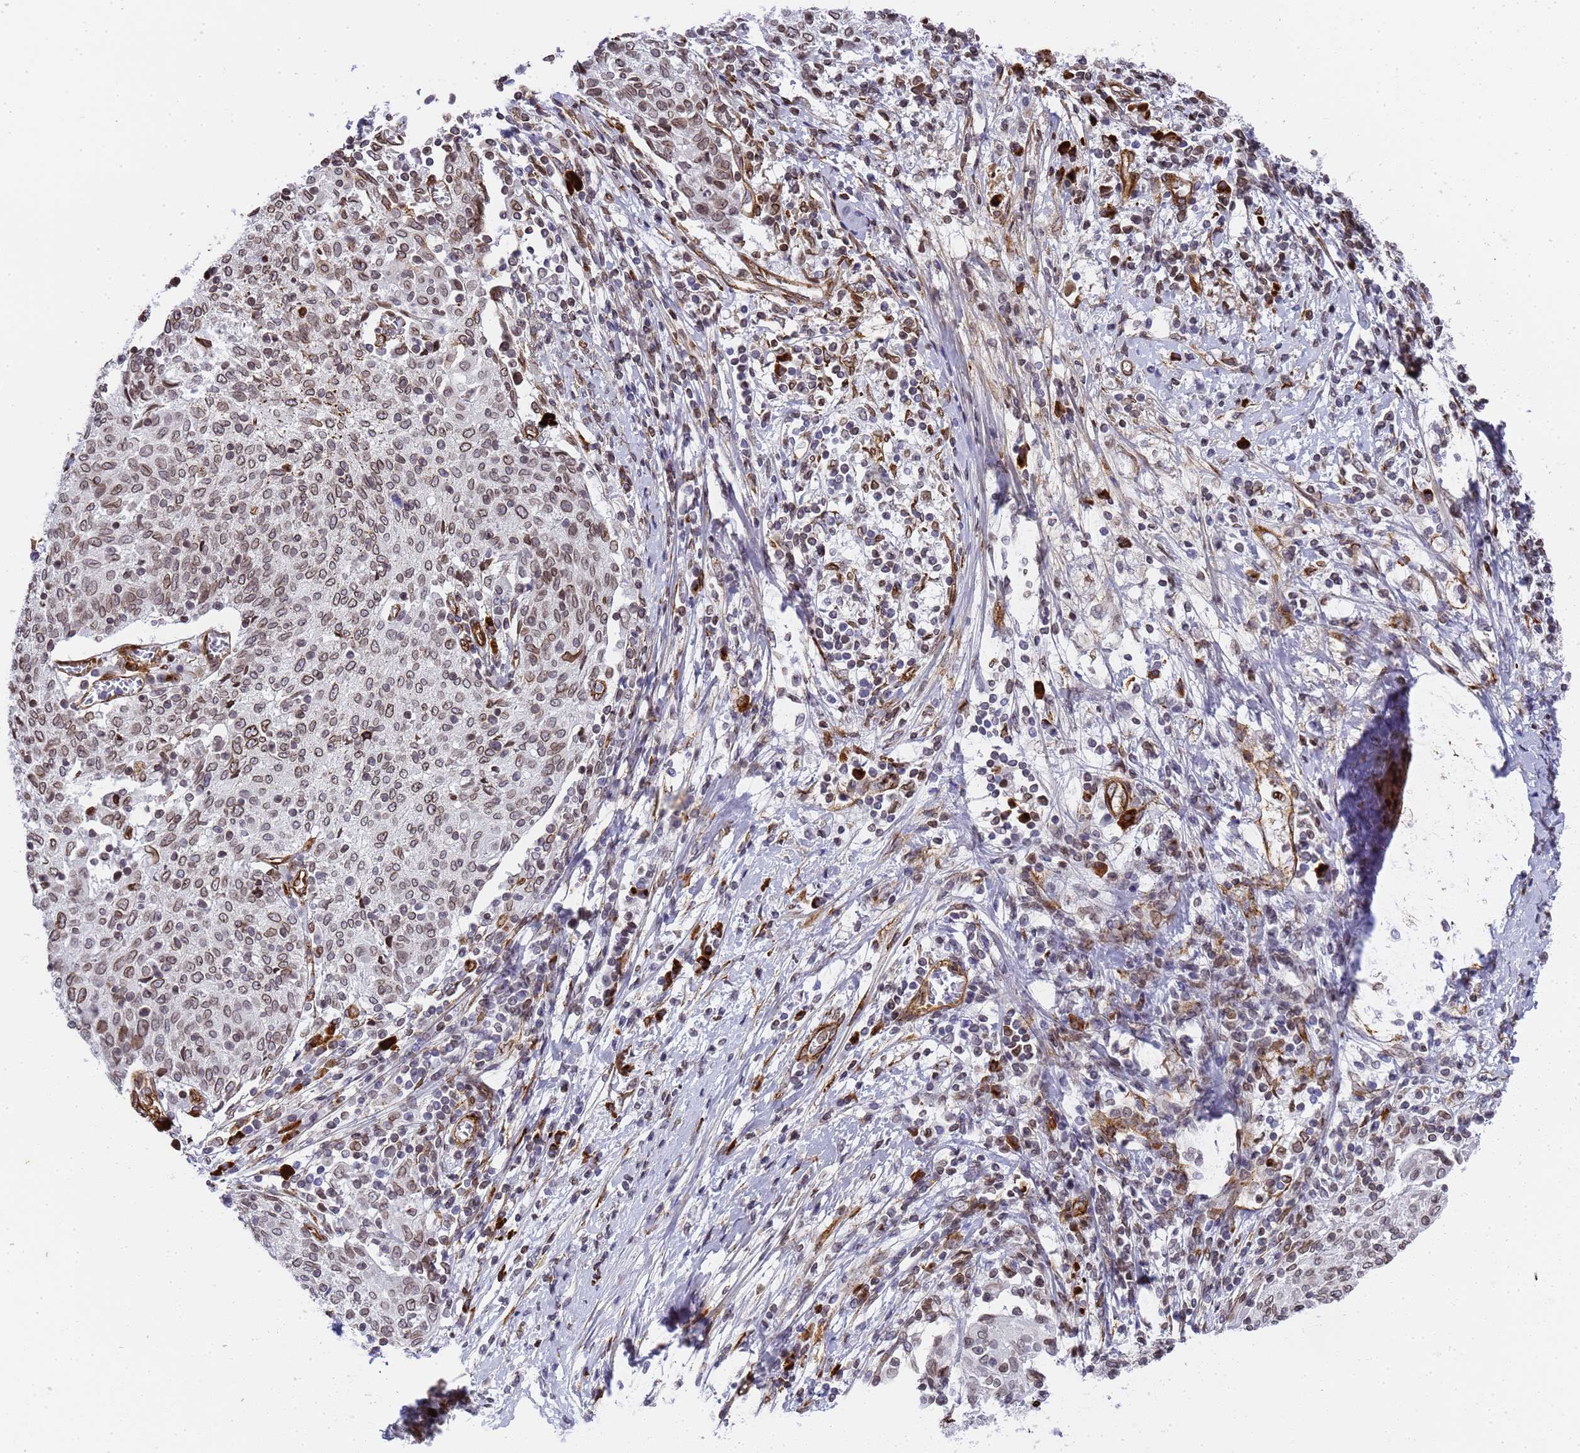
{"staining": {"intensity": "weak", "quantity": "25%-75%", "location": "cytoplasmic/membranous,nuclear"}, "tissue": "cervical cancer", "cell_type": "Tumor cells", "image_type": "cancer", "snomed": [{"axis": "morphology", "description": "Squamous cell carcinoma, NOS"}, {"axis": "topography", "description": "Cervix"}], "caption": "High-magnification brightfield microscopy of squamous cell carcinoma (cervical) stained with DAB (3,3'-diaminobenzidine) (brown) and counterstained with hematoxylin (blue). tumor cells exhibit weak cytoplasmic/membranous and nuclear positivity is appreciated in about25%-75% of cells. The staining is performed using DAB (3,3'-diaminobenzidine) brown chromogen to label protein expression. The nuclei are counter-stained blue using hematoxylin.", "gene": "IGFBP7", "patient": {"sex": "female", "age": 52}}